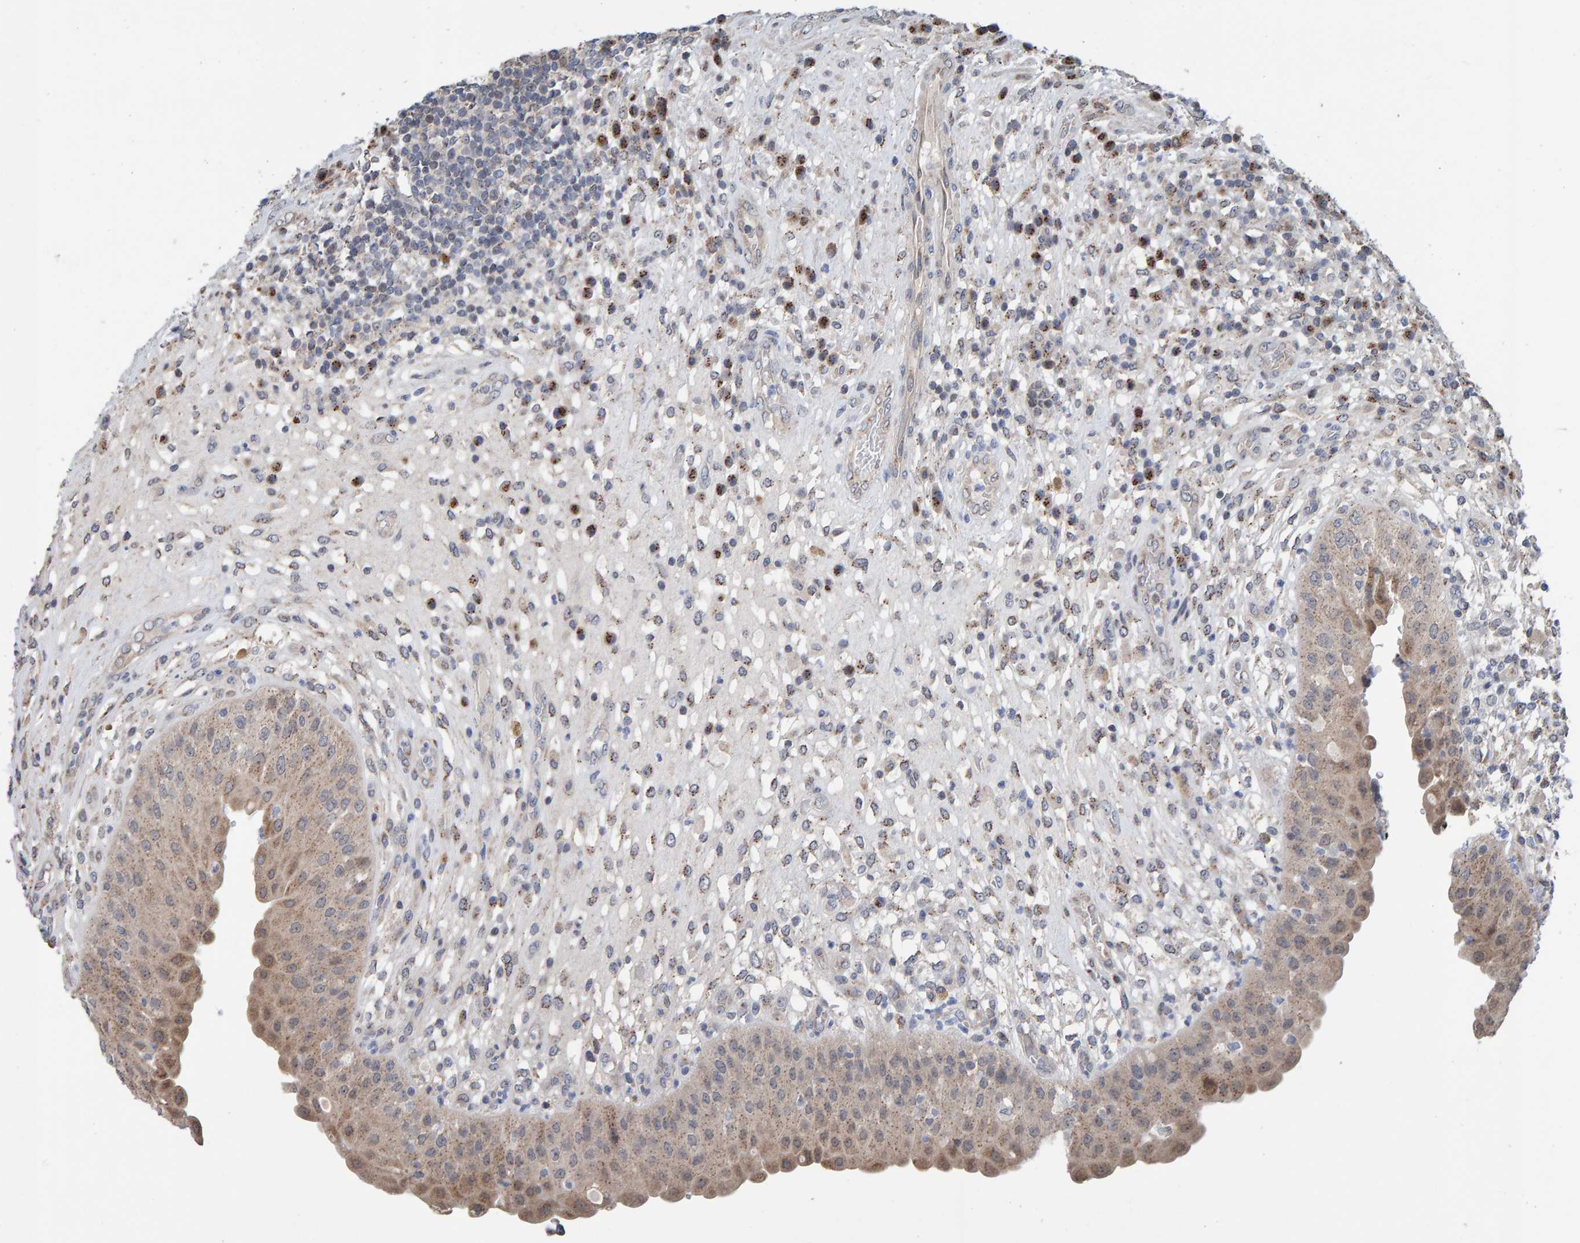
{"staining": {"intensity": "weak", "quantity": "<25%", "location": "cytoplasmic/membranous"}, "tissue": "urinary bladder", "cell_type": "Urothelial cells", "image_type": "normal", "snomed": [{"axis": "morphology", "description": "Normal tissue, NOS"}, {"axis": "topography", "description": "Urinary bladder"}], "caption": "DAB immunohistochemical staining of unremarkable urinary bladder reveals no significant staining in urothelial cells.", "gene": "CCDC25", "patient": {"sex": "female", "age": 62}}